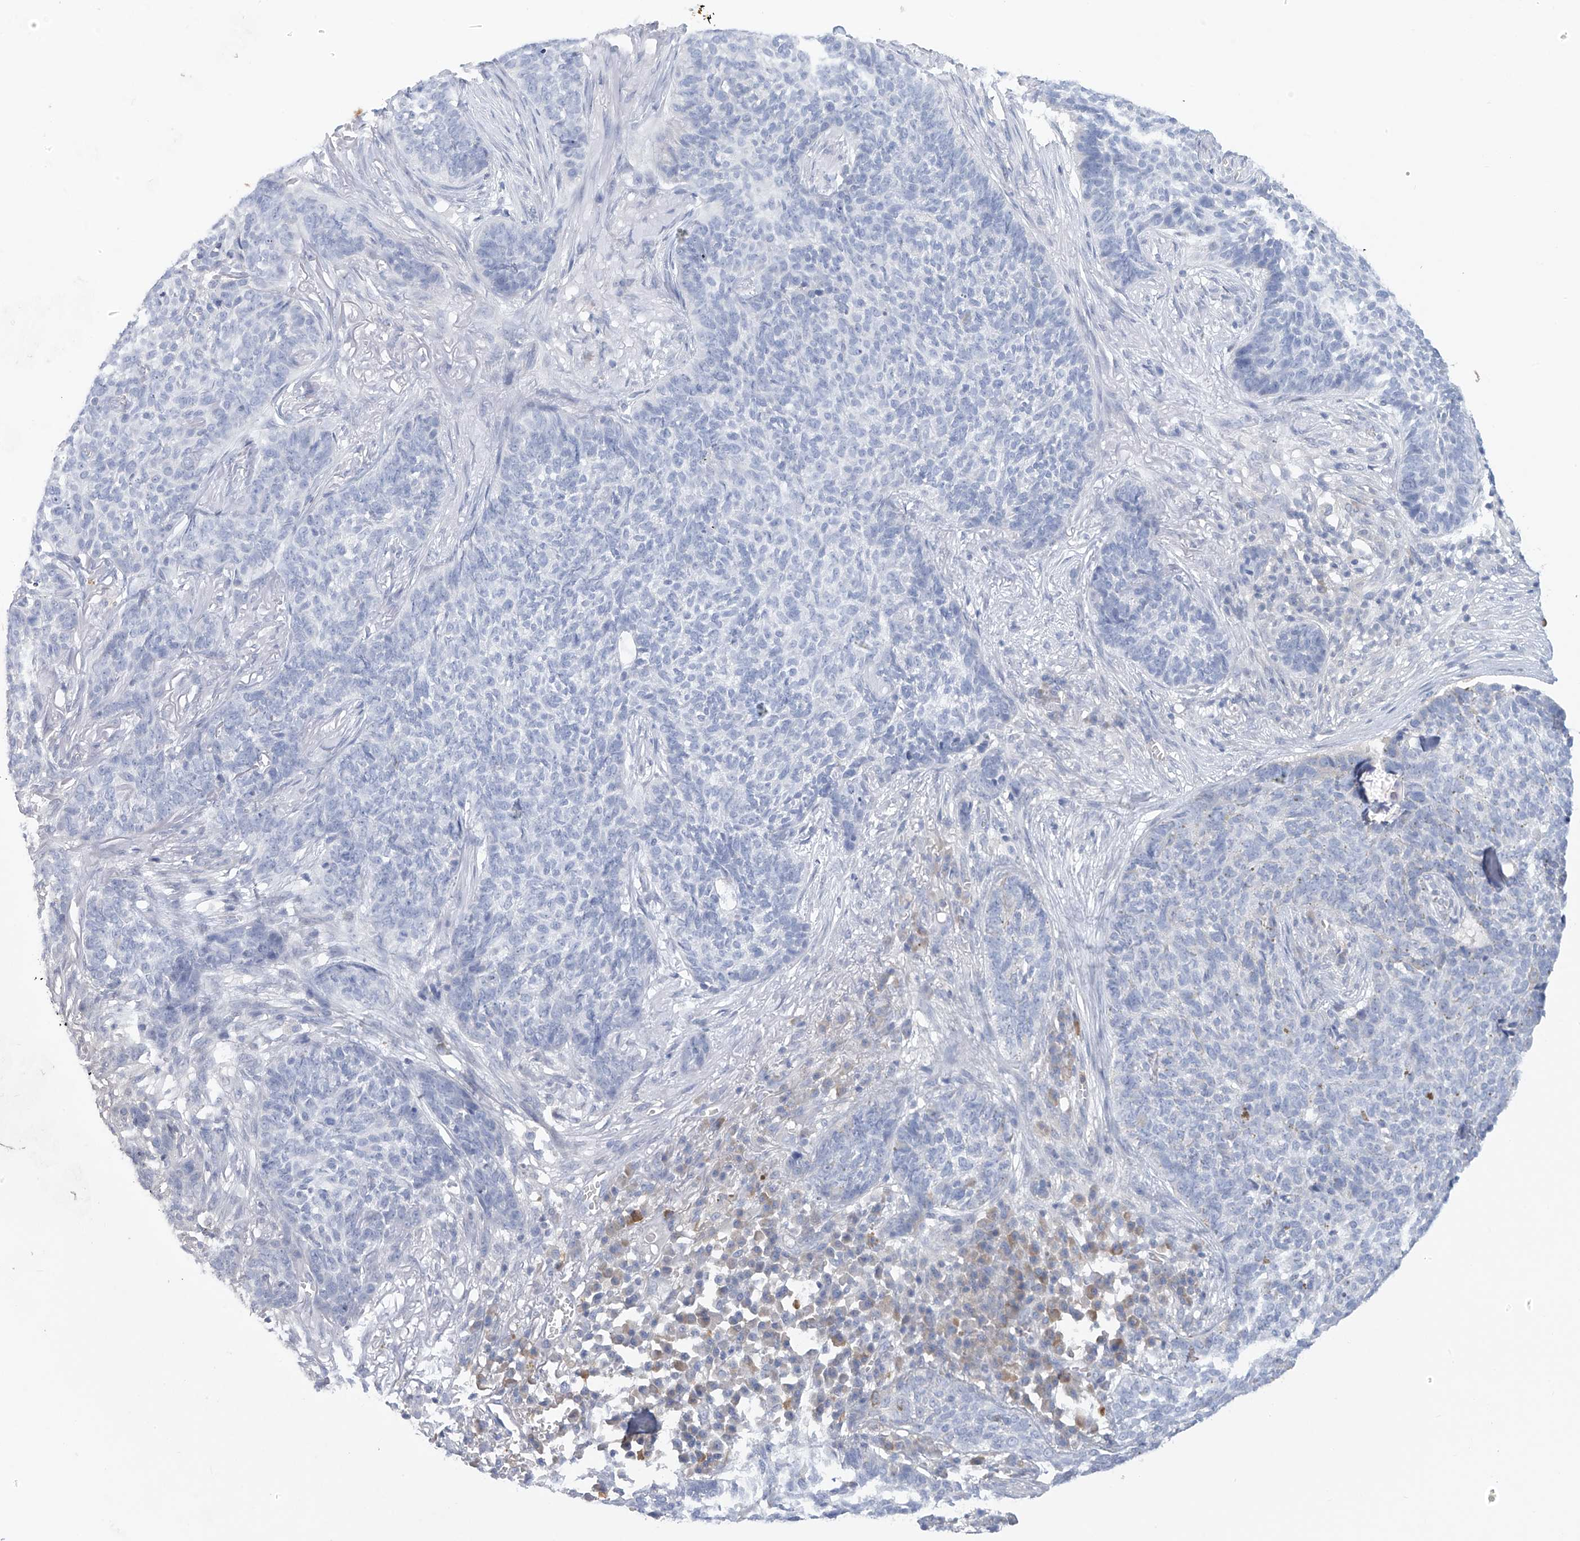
{"staining": {"intensity": "negative", "quantity": "none", "location": "none"}, "tissue": "skin cancer", "cell_type": "Tumor cells", "image_type": "cancer", "snomed": [{"axis": "morphology", "description": "Basal cell carcinoma"}, {"axis": "topography", "description": "Skin"}], "caption": "DAB immunohistochemical staining of skin basal cell carcinoma exhibits no significant positivity in tumor cells. (Brightfield microscopy of DAB IHC at high magnification).", "gene": "SLCO4A1", "patient": {"sex": "male", "age": 85}}